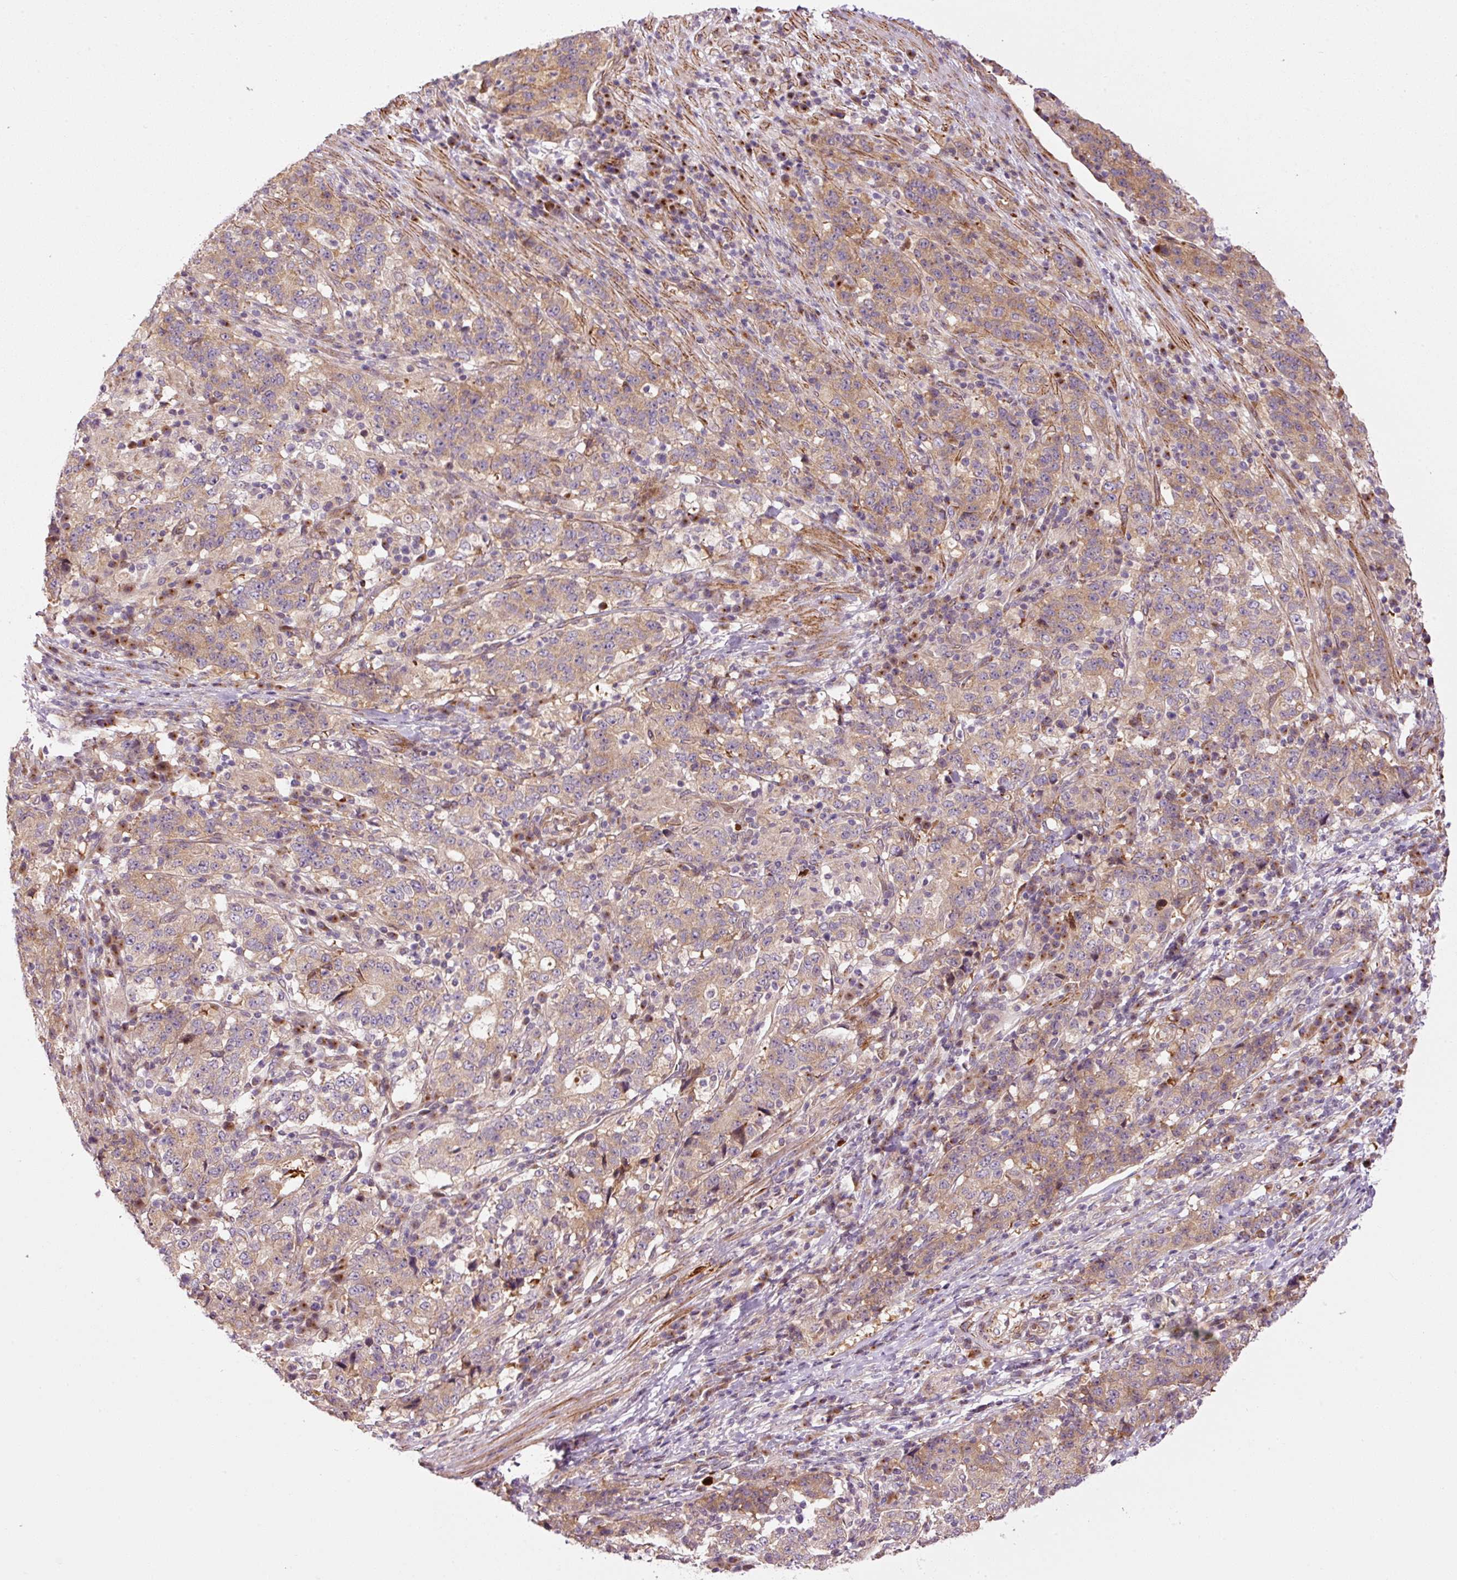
{"staining": {"intensity": "moderate", "quantity": ">75%", "location": "cytoplasmic/membranous"}, "tissue": "stomach cancer", "cell_type": "Tumor cells", "image_type": "cancer", "snomed": [{"axis": "morphology", "description": "Adenocarcinoma, NOS"}, {"axis": "topography", "description": "Stomach"}], "caption": "An image showing moderate cytoplasmic/membranous positivity in approximately >75% of tumor cells in adenocarcinoma (stomach), as visualized by brown immunohistochemical staining.", "gene": "PPP1R14B", "patient": {"sex": "male", "age": 59}}